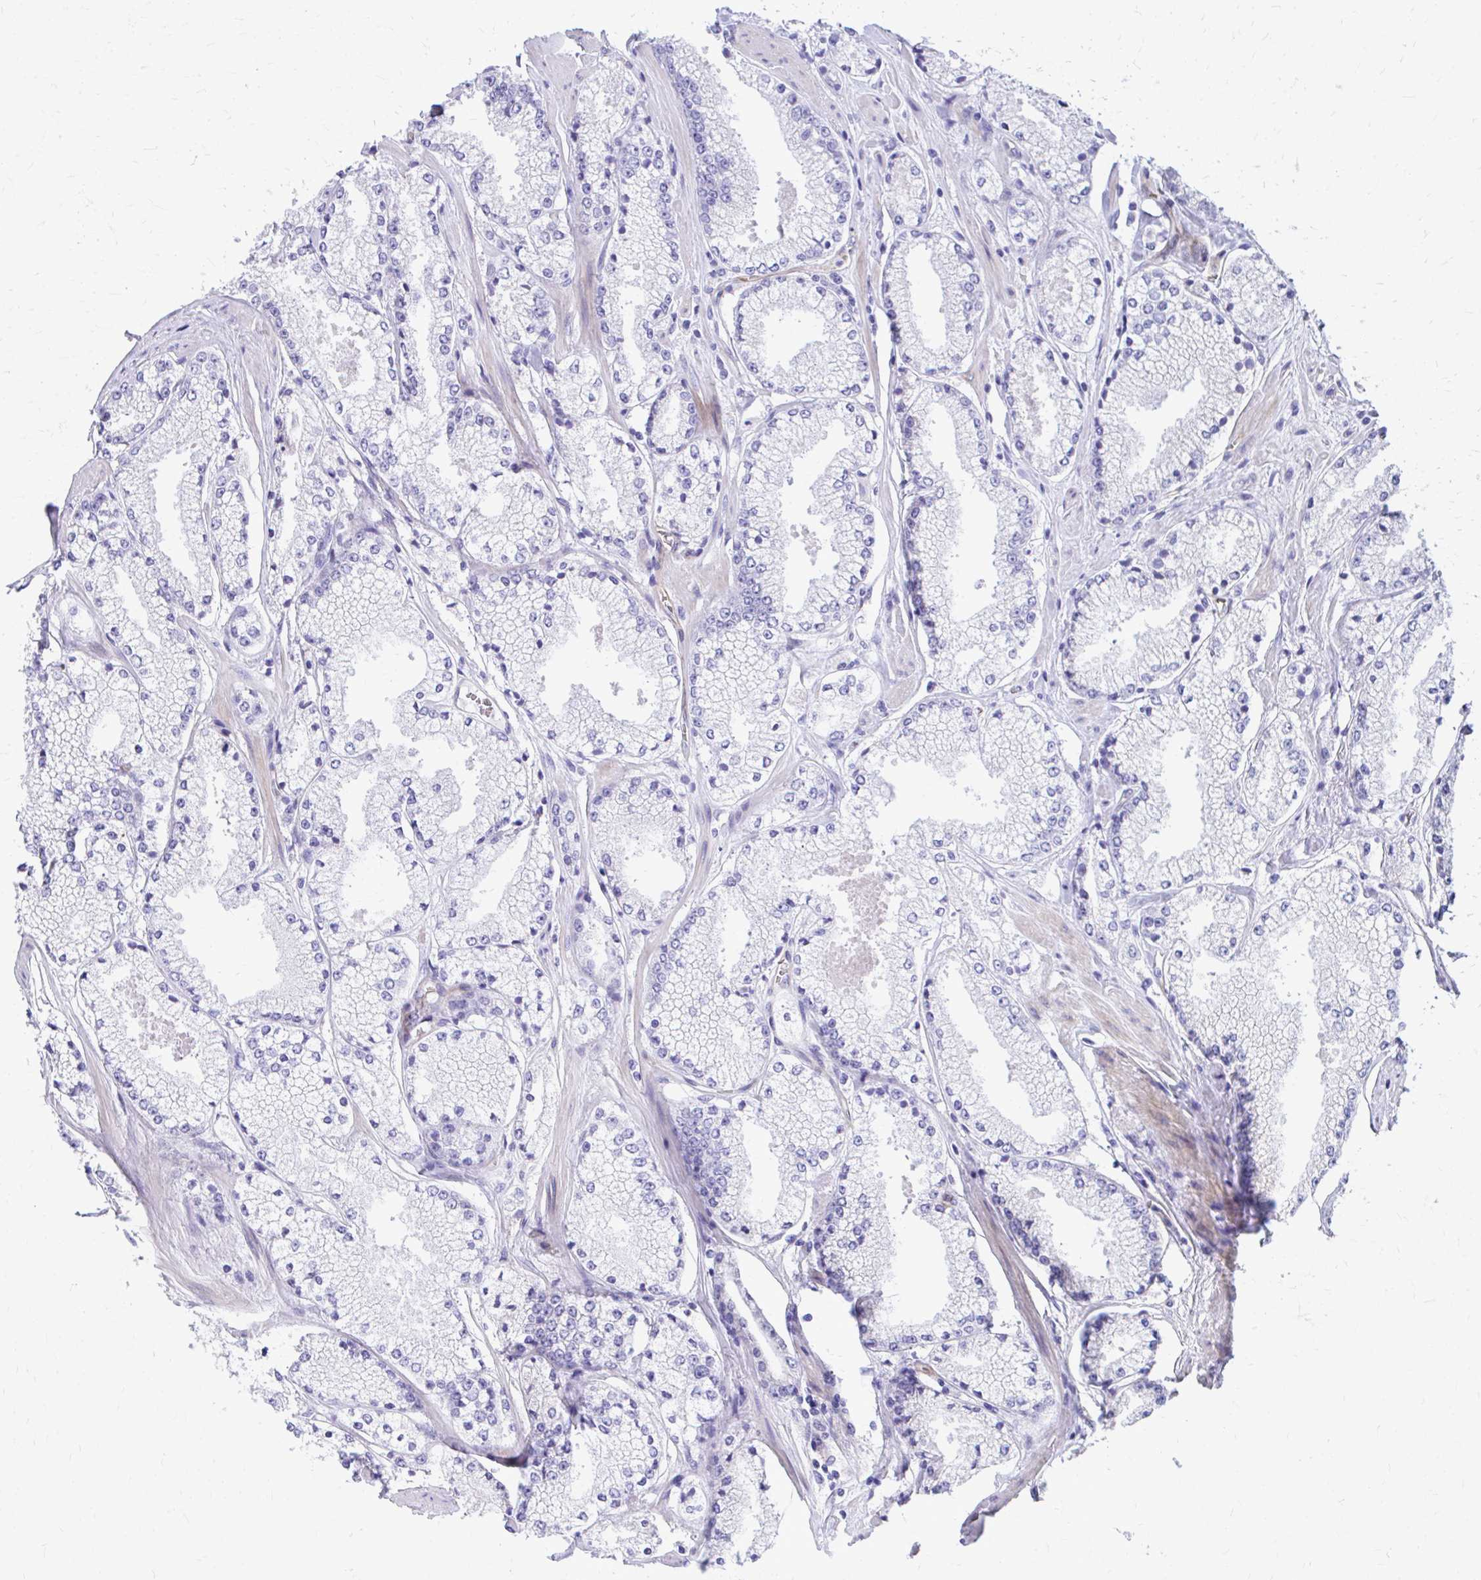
{"staining": {"intensity": "negative", "quantity": "none", "location": "none"}, "tissue": "prostate cancer", "cell_type": "Tumor cells", "image_type": "cancer", "snomed": [{"axis": "morphology", "description": "Adenocarcinoma, High grade"}, {"axis": "topography", "description": "Prostate"}], "caption": "This is an IHC micrograph of prostate cancer. There is no positivity in tumor cells.", "gene": "KRIT1", "patient": {"sex": "male", "age": 63}}